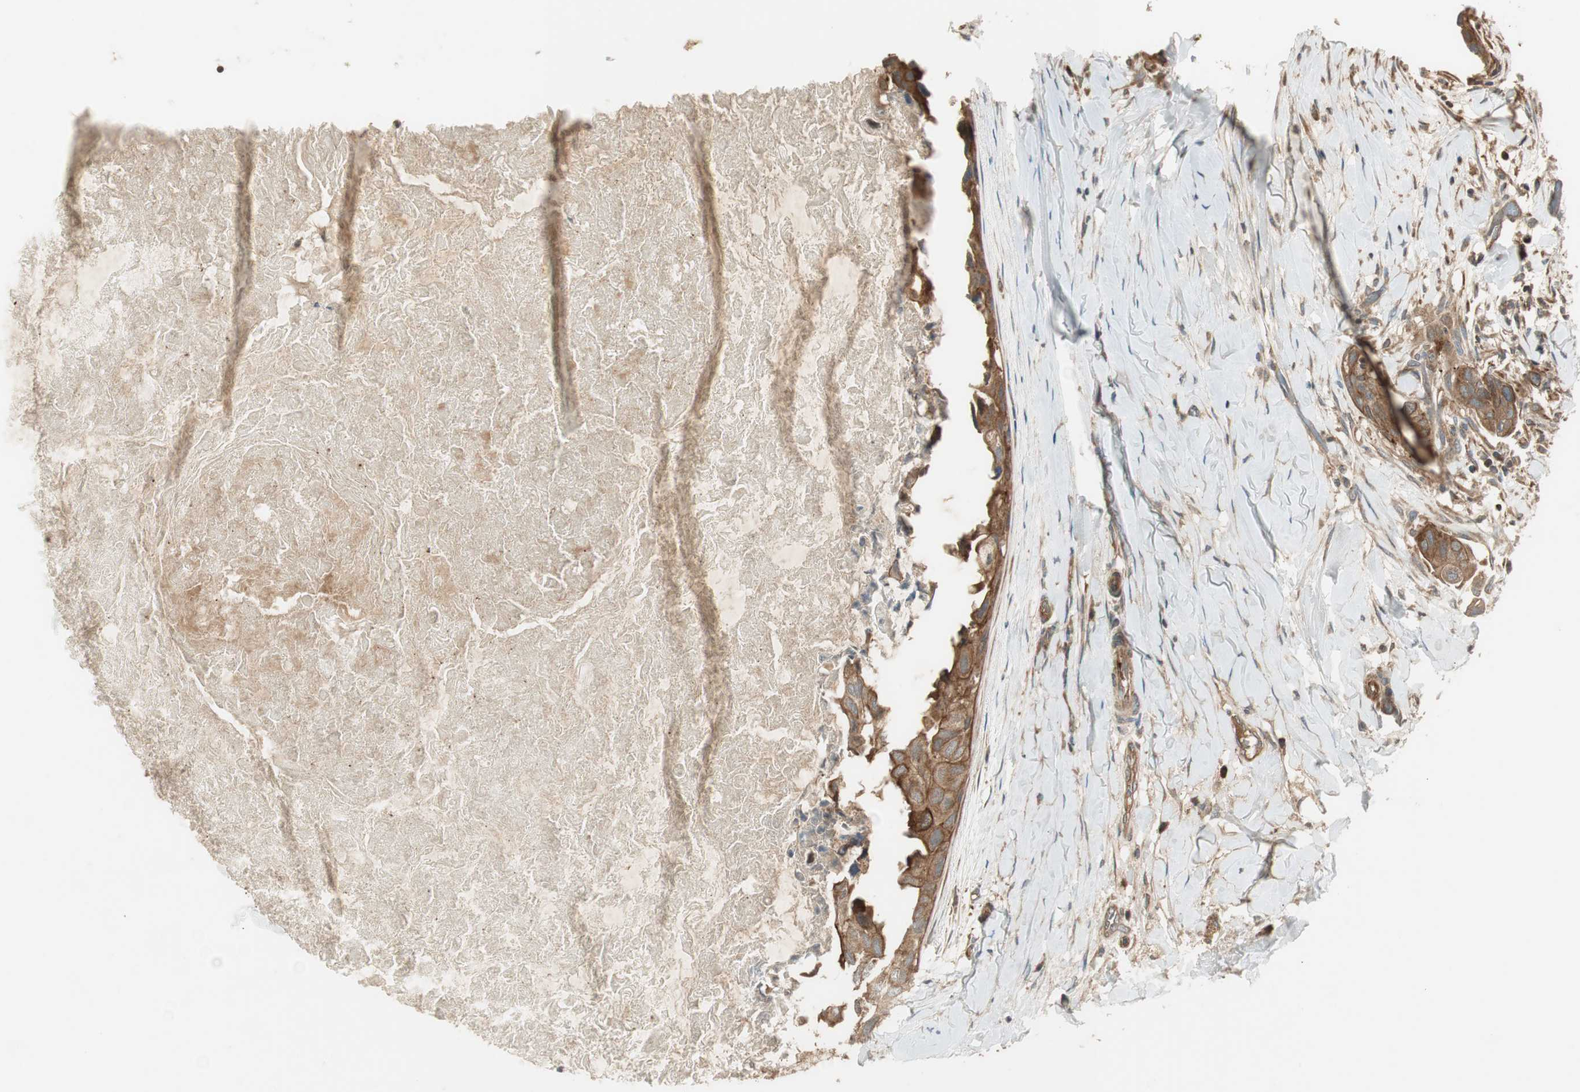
{"staining": {"intensity": "moderate", "quantity": ">75%", "location": "cytoplasmic/membranous"}, "tissue": "breast cancer", "cell_type": "Tumor cells", "image_type": "cancer", "snomed": [{"axis": "morphology", "description": "Duct carcinoma"}, {"axis": "topography", "description": "Breast"}], "caption": "Immunohistochemistry (IHC) micrograph of breast infiltrating ductal carcinoma stained for a protein (brown), which exhibits medium levels of moderate cytoplasmic/membranous staining in about >75% of tumor cells.", "gene": "PFDN5", "patient": {"sex": "female", "age": 40}}